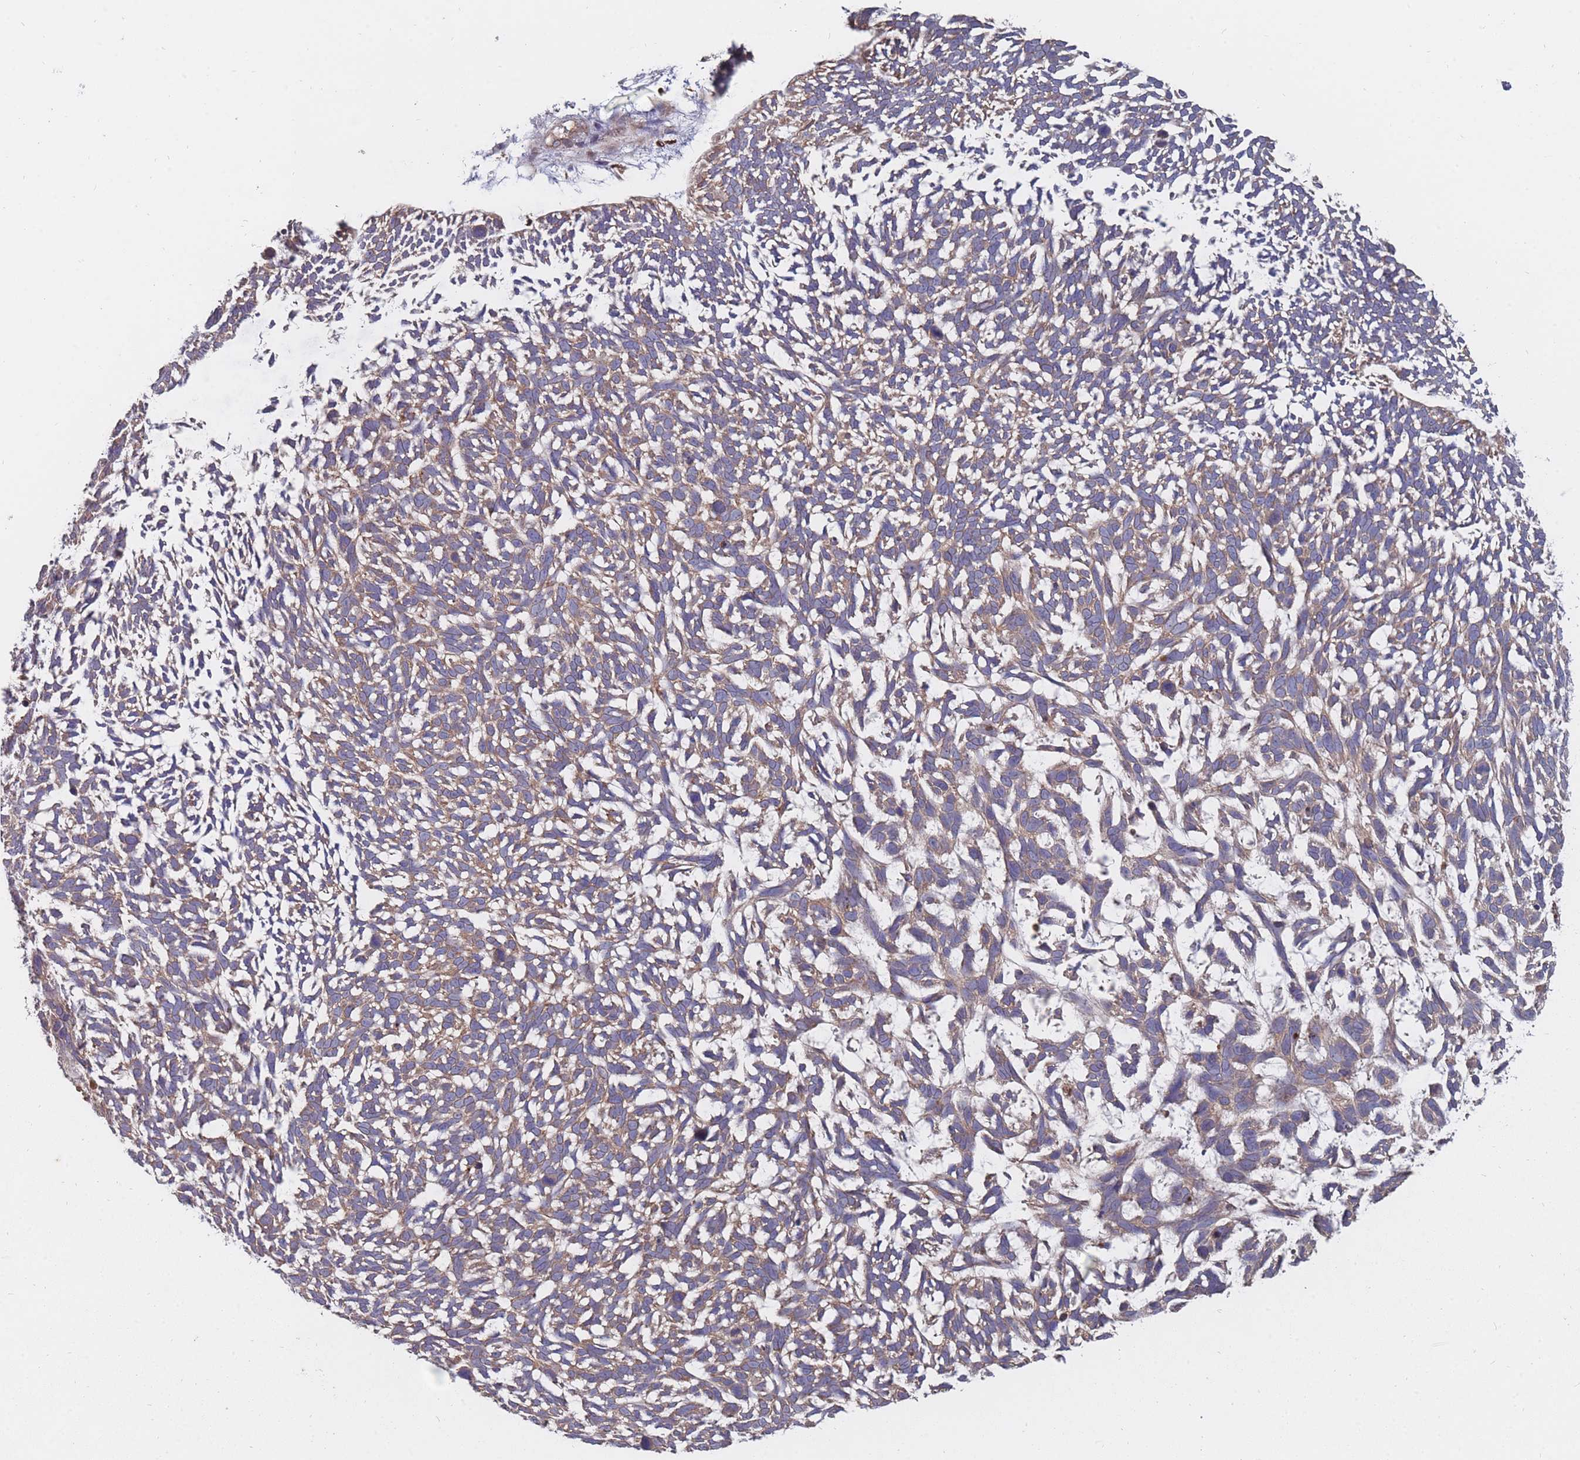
{"staining": {"intensity": "weak", "quantity": "25%-75%", "location": "cytoplasmic/membranous"}, "tissue": "skin cancer", "cell_type": "Tumor cells", "image_type": "cancer", "snomed": [{"axis": "morphology", "description": "Basal cell carcinoma"}, {"axis": "topography", "description": "Skin"}], "caption": "Immunohistochemical staining of skin basal cell carcinoma exhibits weak cytoplasmic/membranous protein staining in about 25%-75% of tumor cells. Using DAB (3,3'-diaminobenzidine) (brown) and hematoxylin (blue) stains, captured at high magnification using brightfield microscopy.", "gene": "THSD7B", "patient": {"sex": "male", "age": 88}}